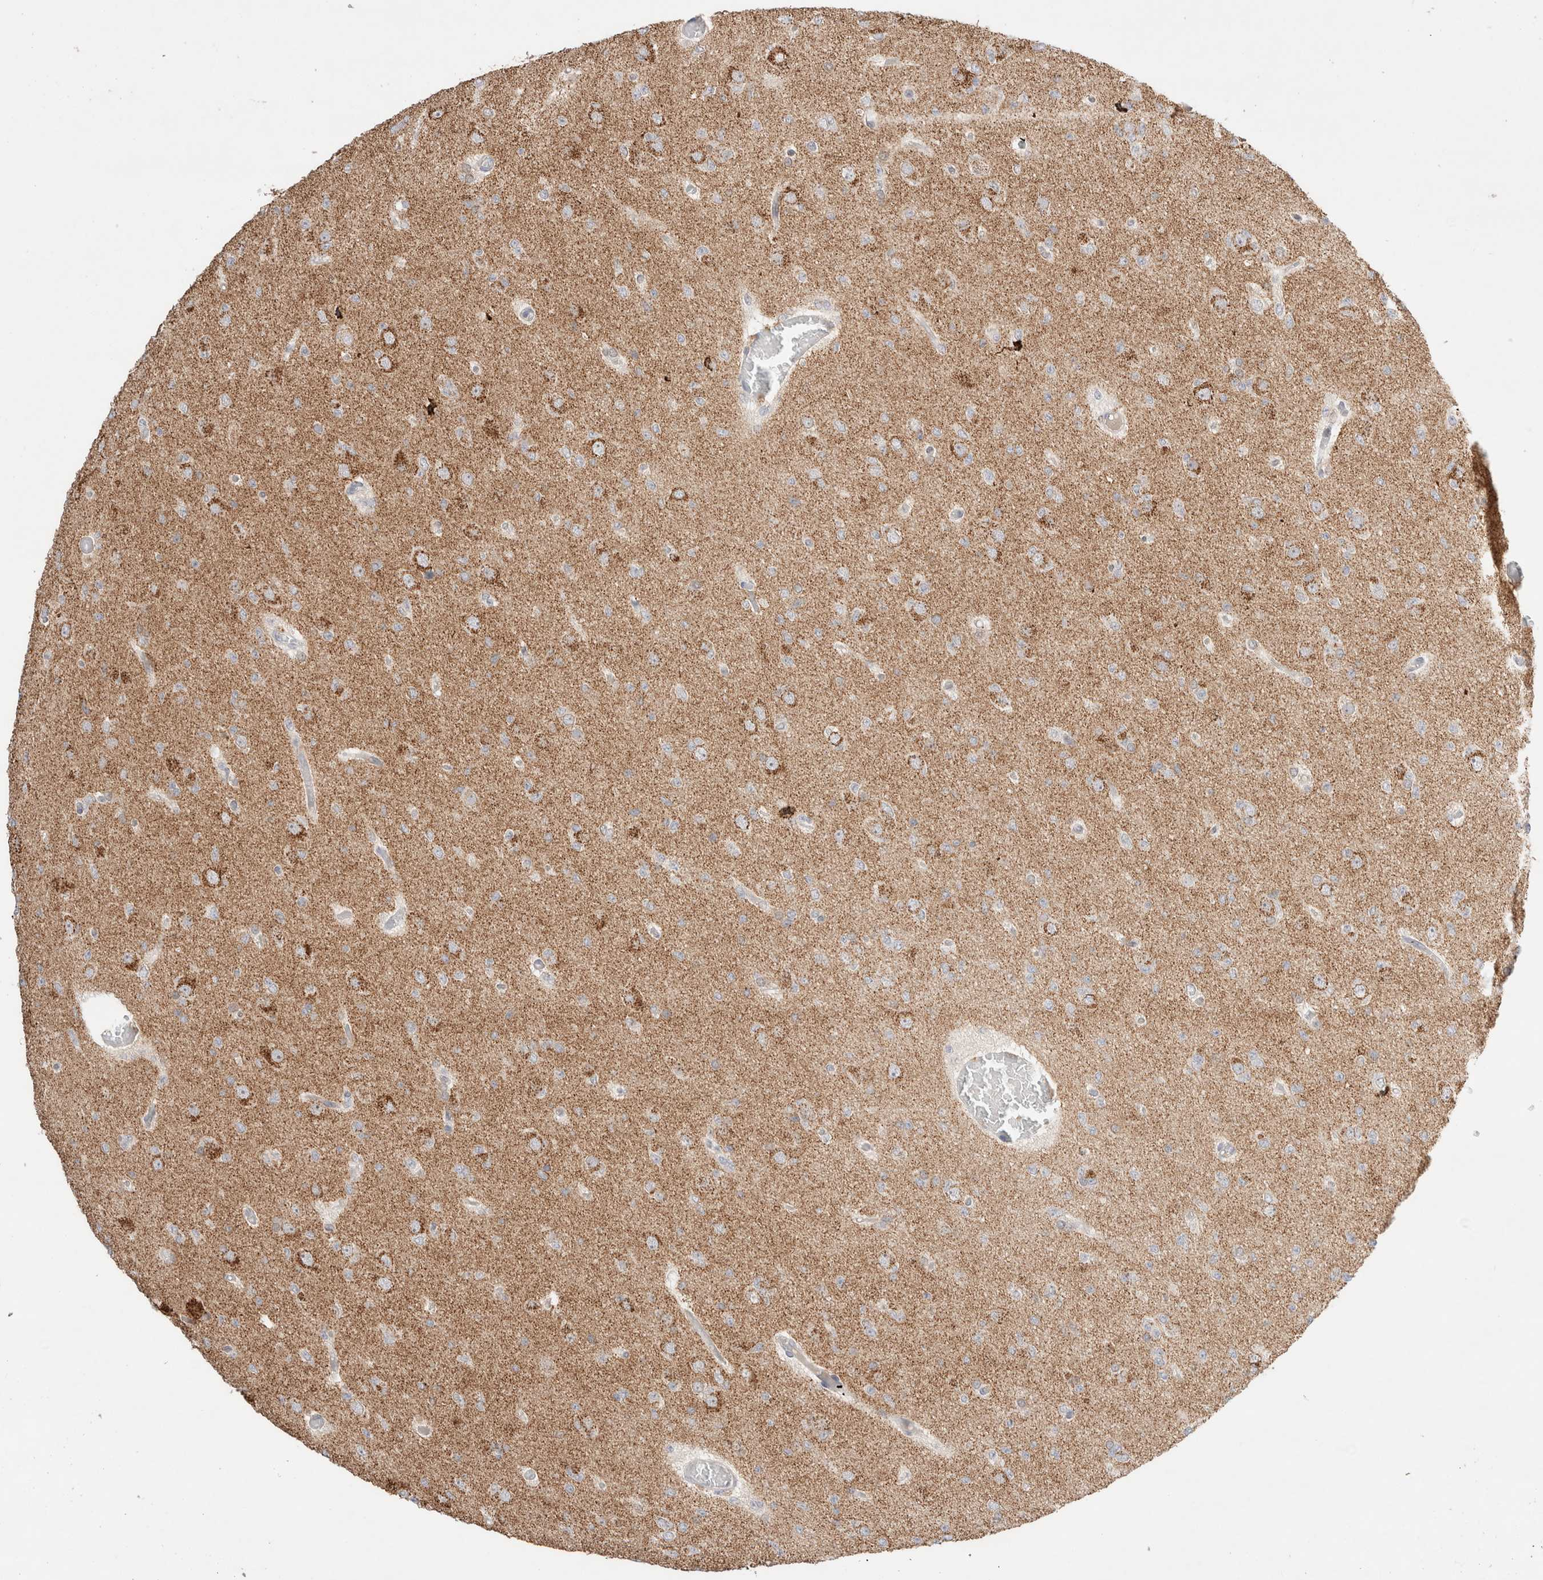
{"staining": {"intensity": "moderate", "quantity": "<25%", "location": "cytoplasmic/membranous"}, "tissue": "glioma", "cell_type": "Tumor cells", "image_type": "cancer", "snomed": [{"axis": "morphology", "description": "Glioma, malignant, Low grade"}, {"axis": "topography", "description": "Brain"}], "caption": "Protein staining exhibits moderate cytoplasmic/membranous staining in approximately <25% of tumor cells in glioma.", "gene": "TRIM41", "patient": {"sex": "female", "age": 22}}